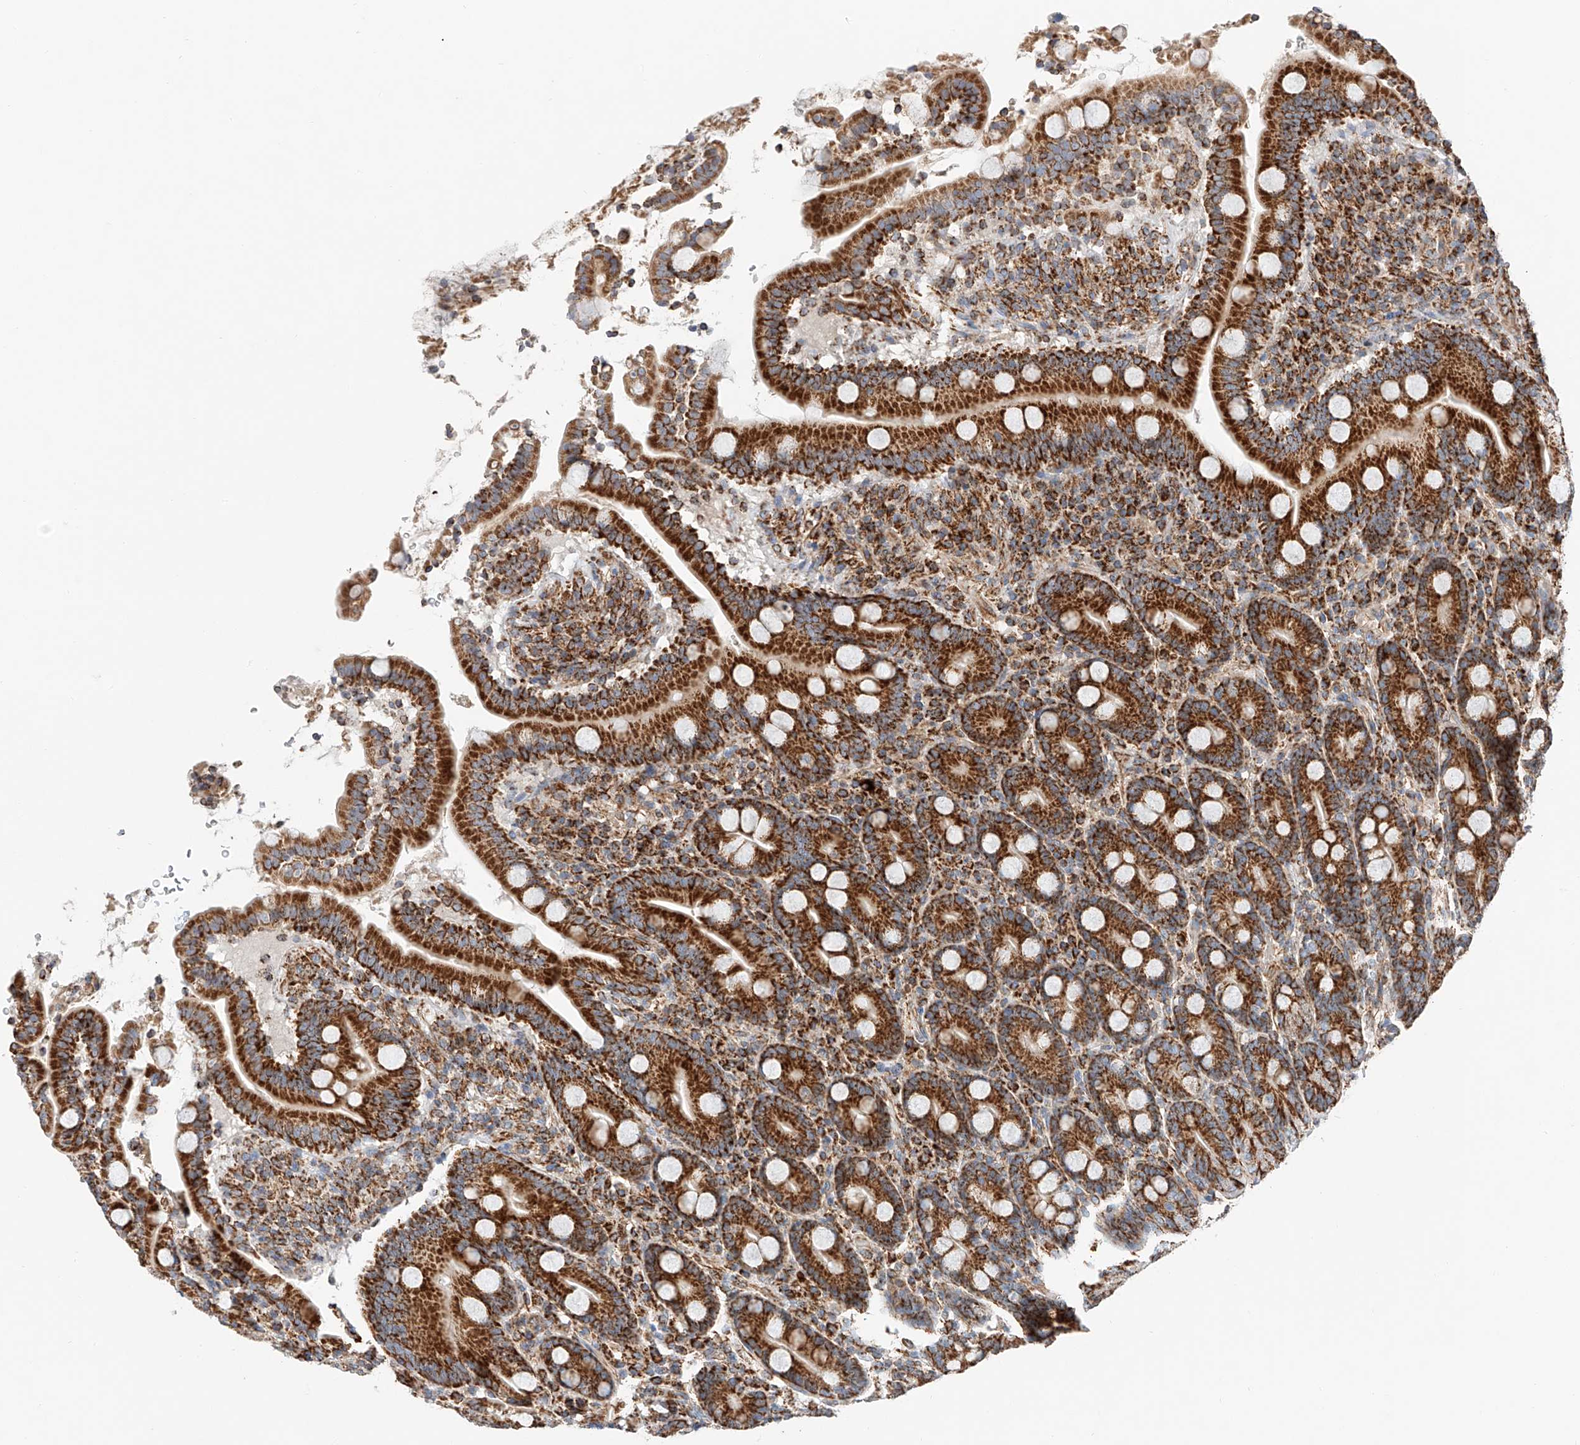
{"staining": {"intensity": "strong", "quantity": ">75%", "location": "cytoplasmic/membranous"}, "tissue": "duodenum", "cell_type": "Glandular cells", "image_type": "normal", "snomed": [{"axis": "morphology", "description": "Normal tissue, NOS"}, {"axis": "topography", "description": "Duodenum"}], "caption": "Strong cytoplasmic/membranous positivity is present in about >75% of glandular cells in unremarkable duodenum.", "gene": "NDUFV3", "patient": {"sex": "male", "age": 35}}